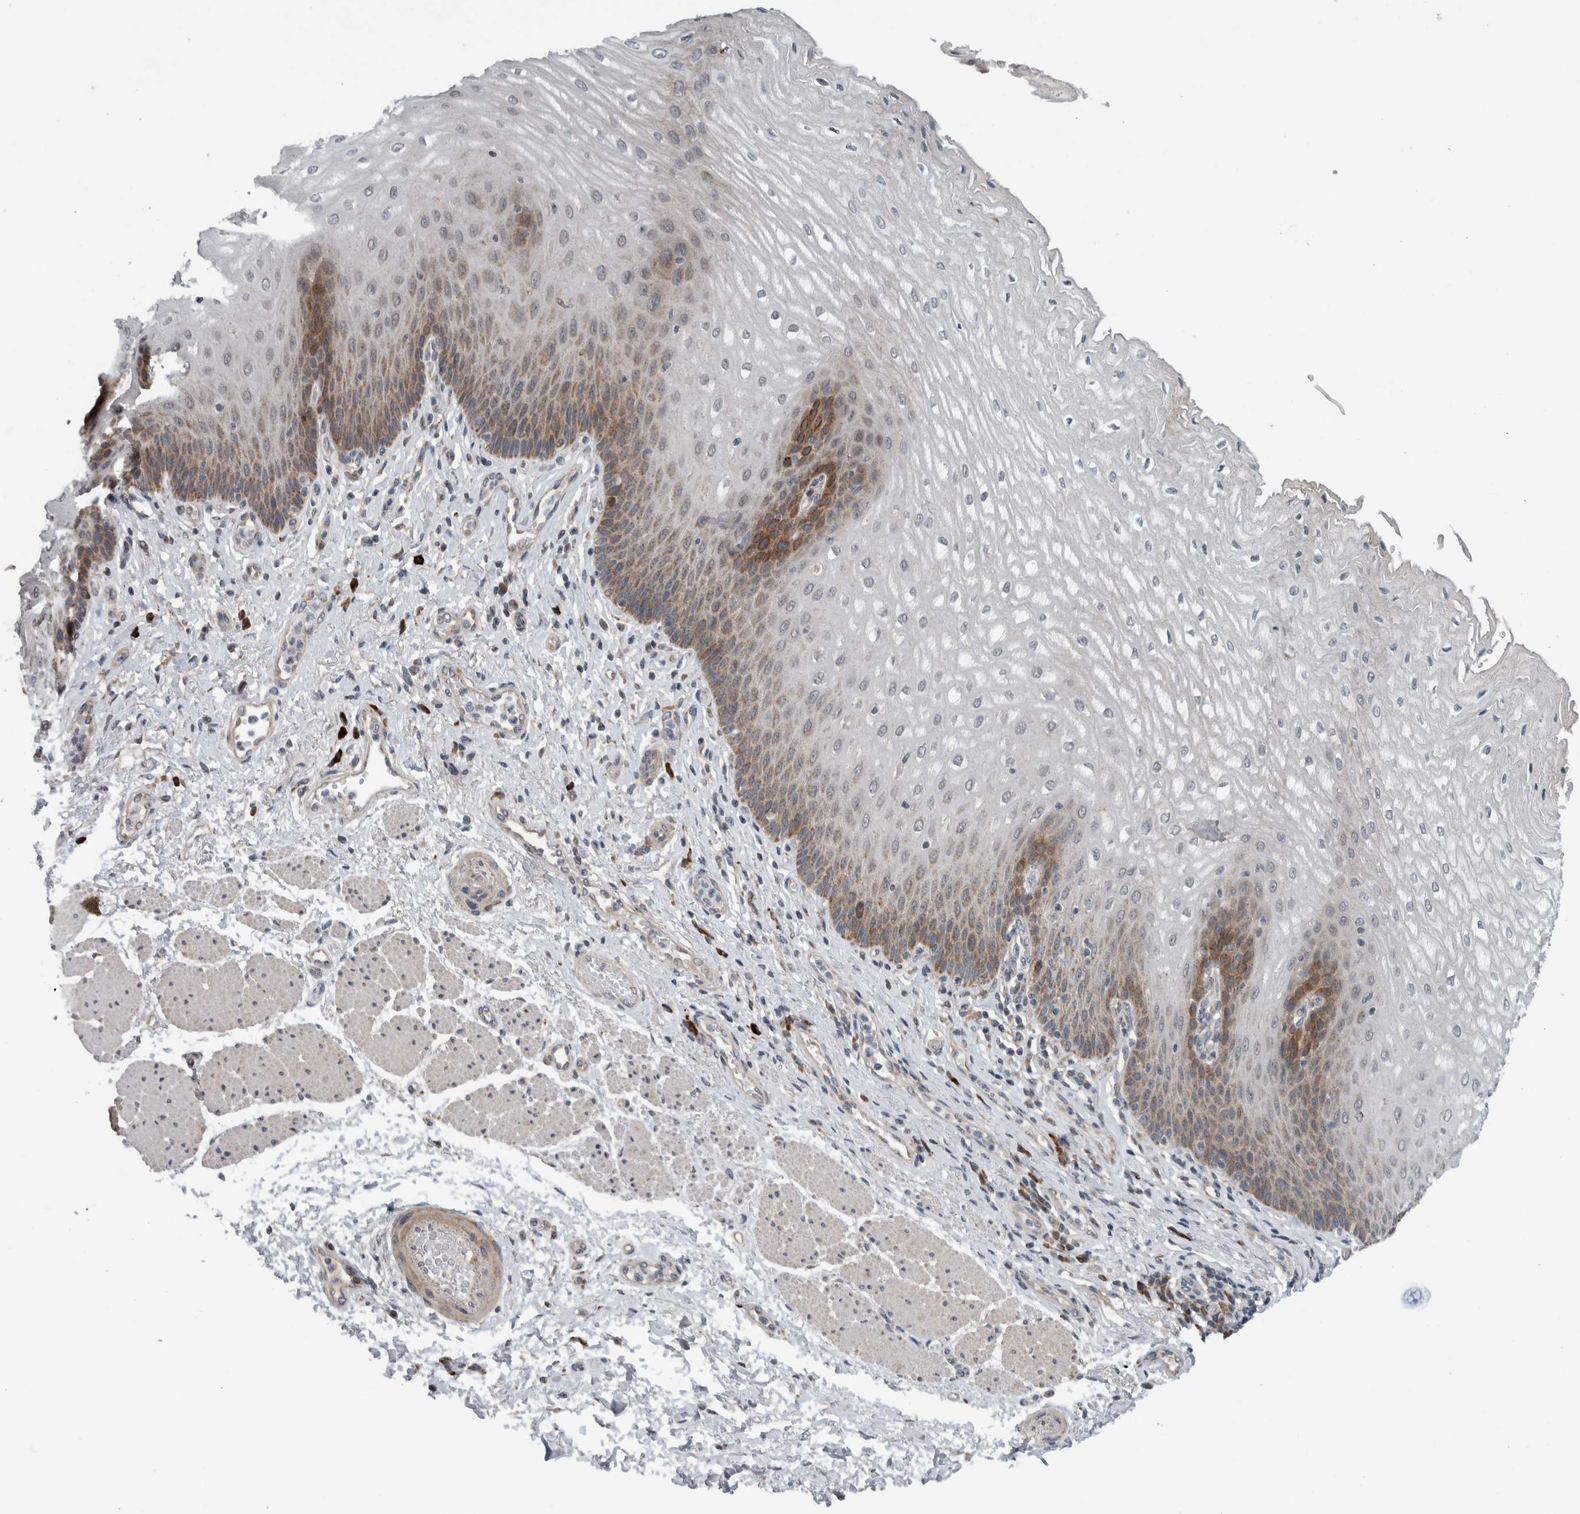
{"staining": {"intensity": "moderate", "quantity": "<25%", "location": "cytoplasmic/membranous"}, "tissue": "esophagus", "cell_type": "Squamous epithelial cells", "image_type": "normal", "snomed": [{"axis": "morphology", "description": "Normal tissue, NOS"}, {"axis": "topography", "description": "Esophagus"}], "caption": "A brown stain shows moderate cytoplasmic/membranous positivity of a protein in squamous epithelial cells of unremarkable esophagus.", "gene": "GBA2", "patient": {"sex": "male", "age": 54}}